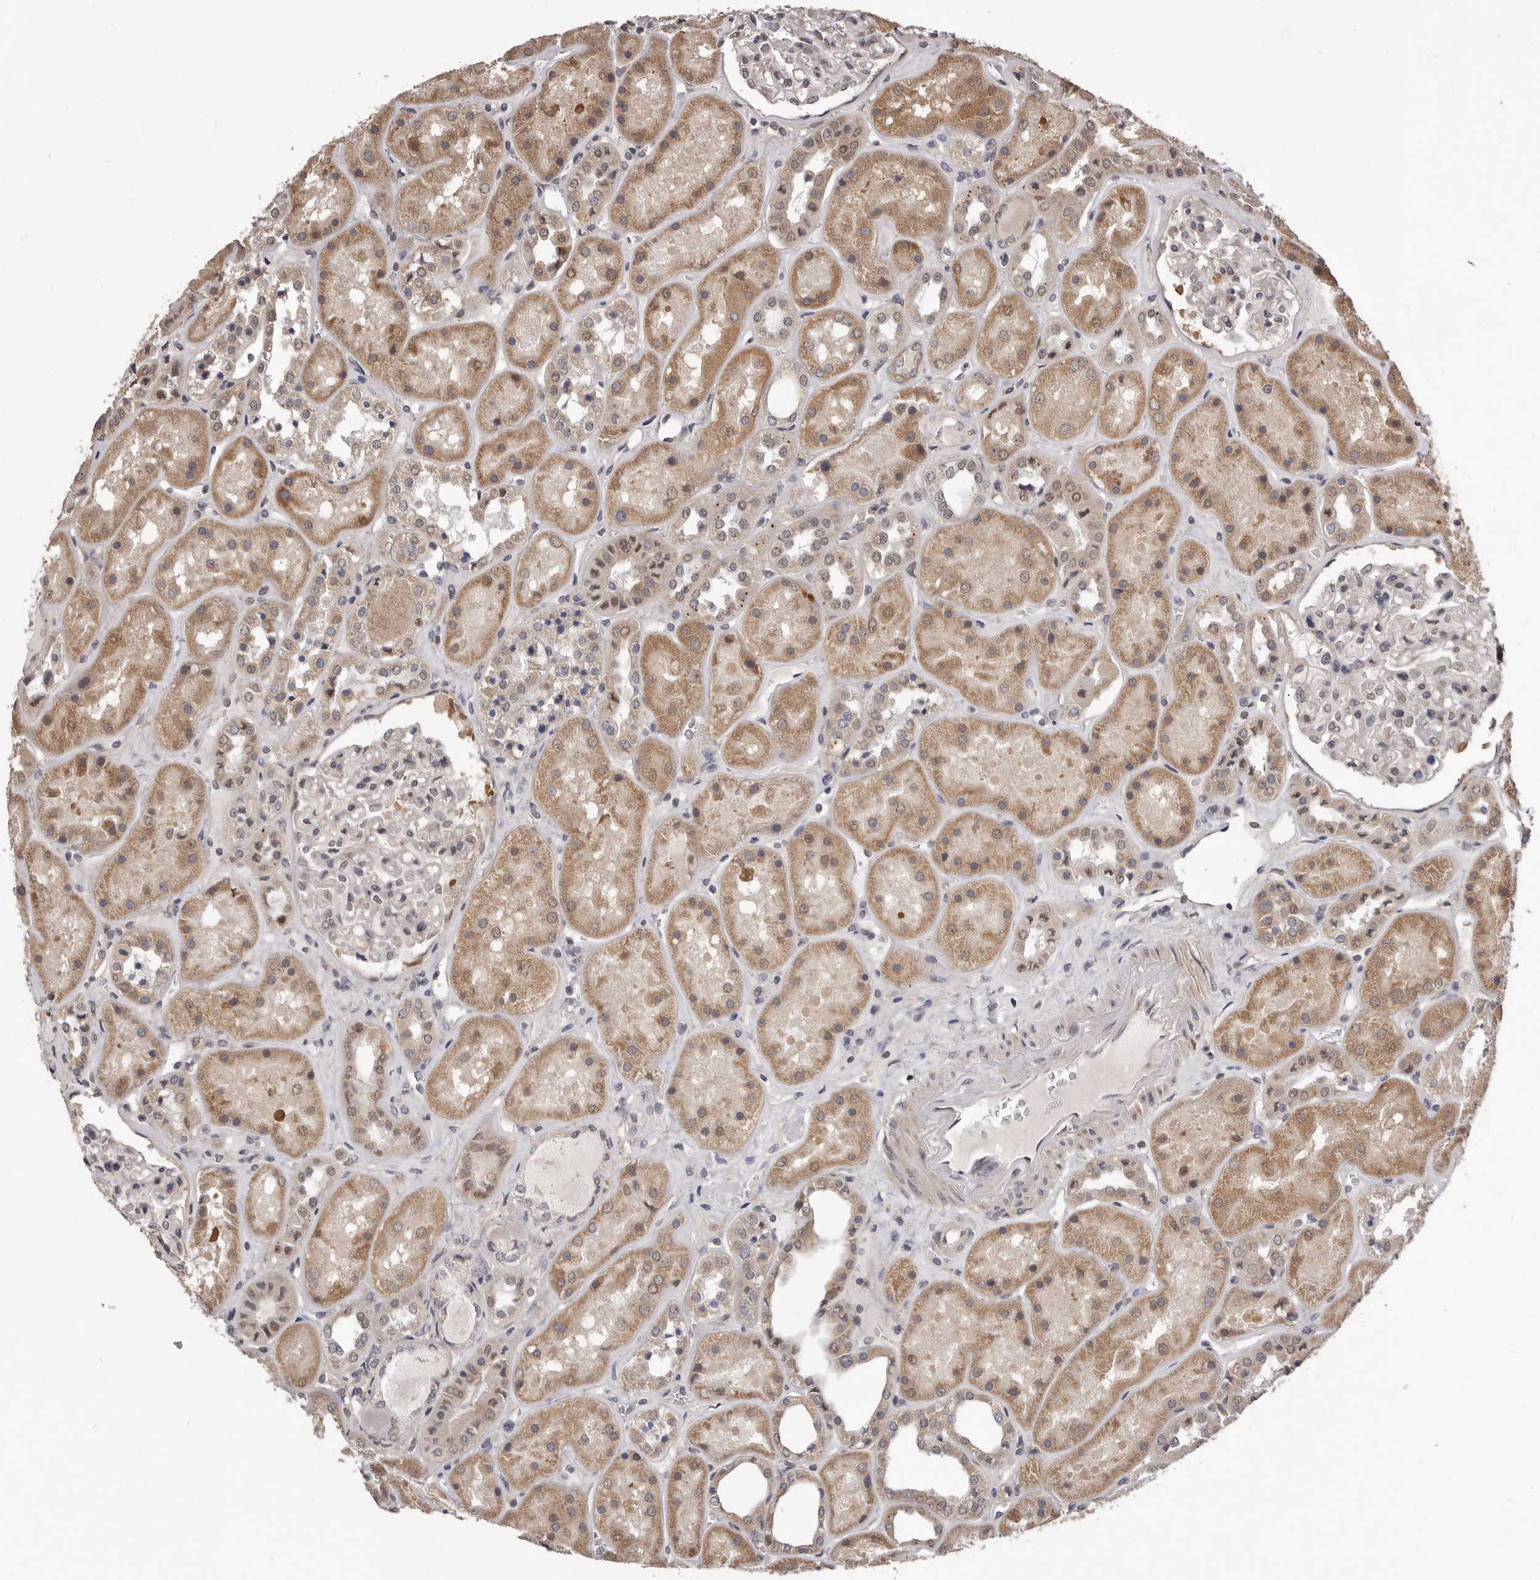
{"staining": {"intensity": "negative", "quantity": "none", "location": "none"}, "tissue": "kidney", "cell_type": "Cells in glomeruli", "image_type": "normal", "snomed": [{"axis": "morphology", "description": "Normal tissue, NOS"}, {"axis": "topography", "description": "Kidney"}], "caption": "High power microscopy photomicrograph of an immunohistochemistry image of normal kidney, revealing no significant staining in cells in glomeruli.", "gene": "CELF3", "patient": {"sex": "male", "age": 70}}